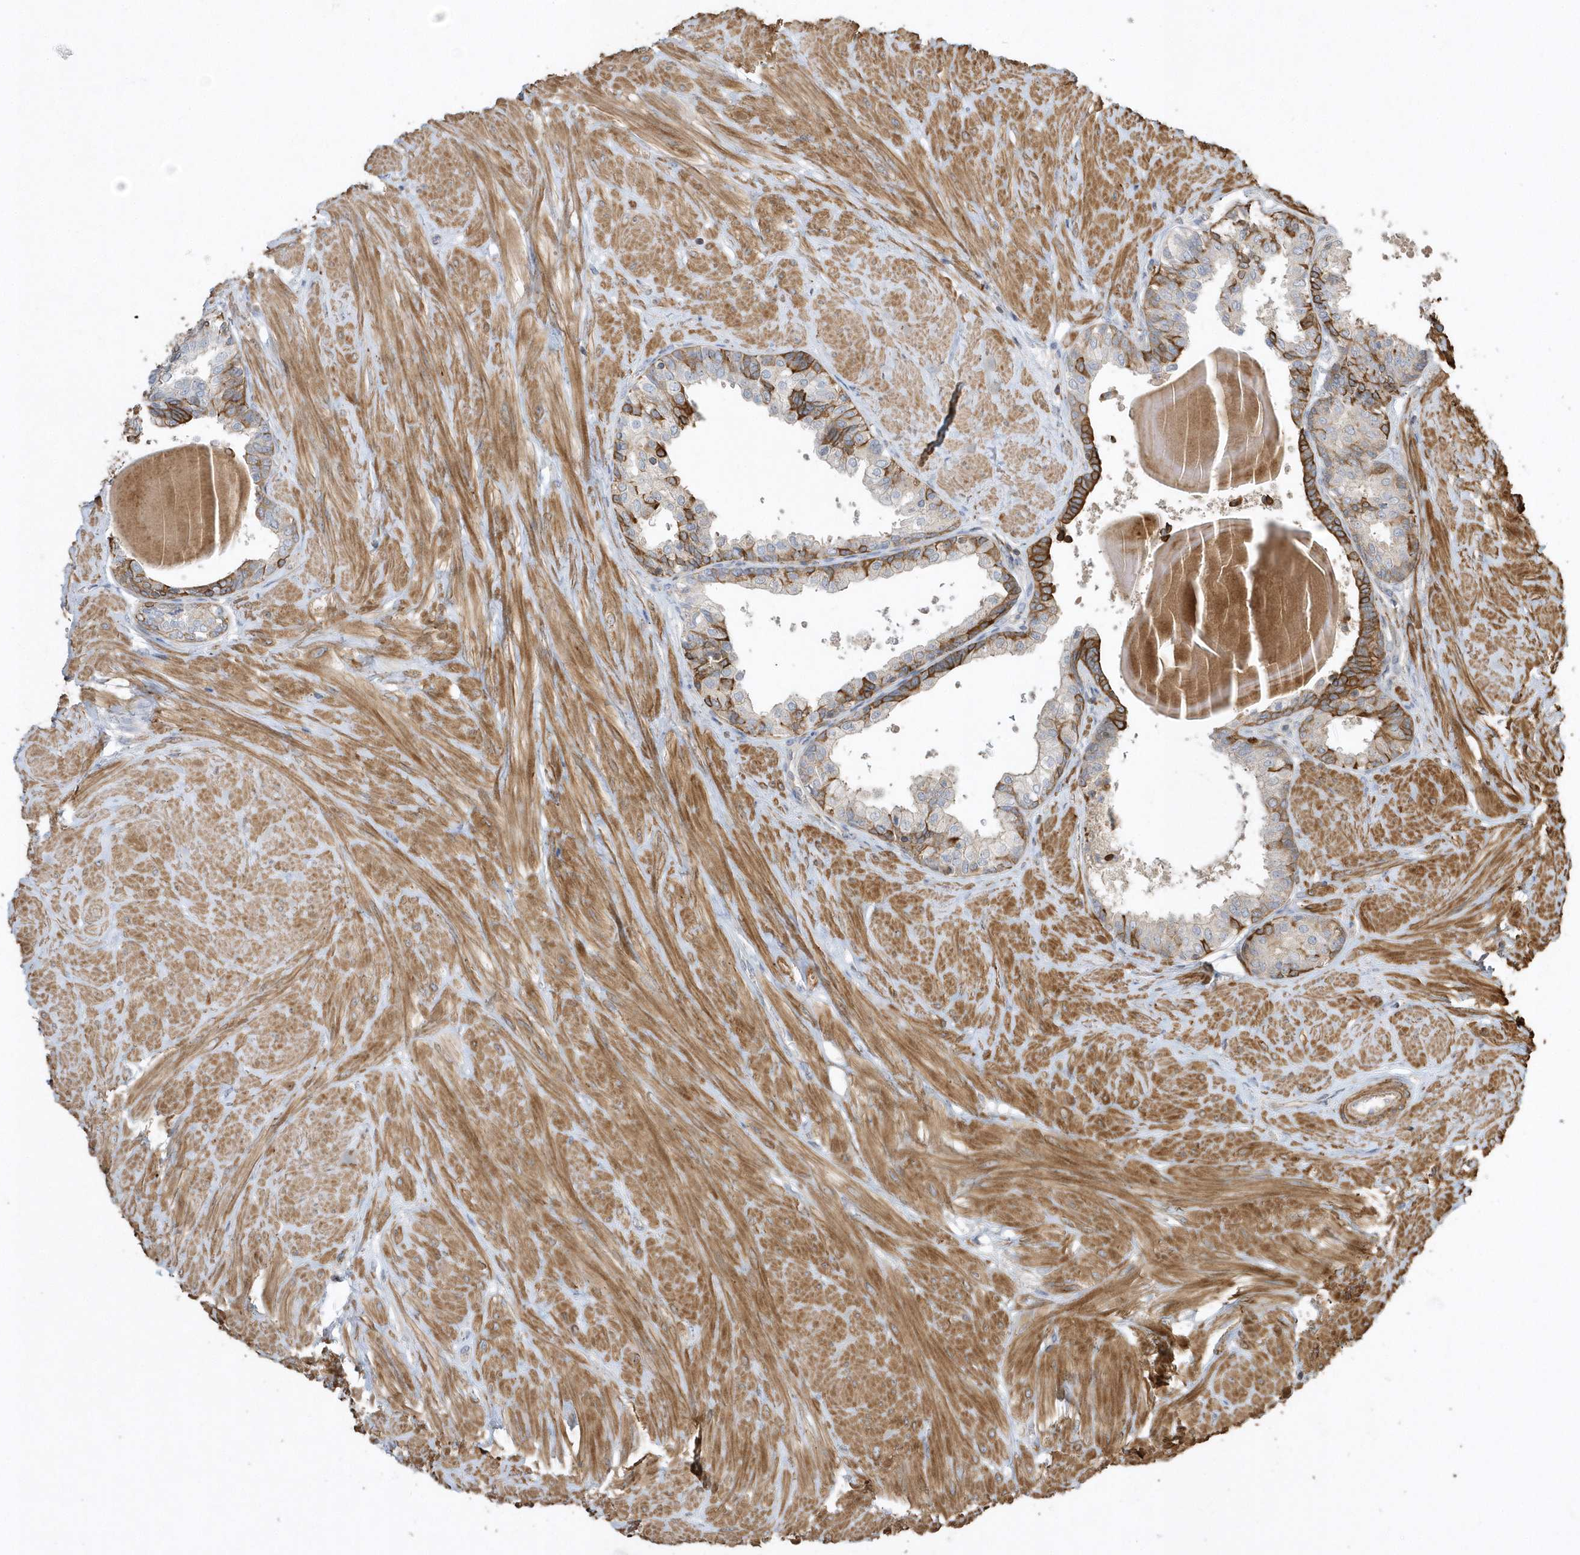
{"staining": {"intensity": "moderate", "quantity": "<25%", "location": "cytoplasmic/membranous"}, "tissue": "prostate", "cell_type": "Glandular cells", "image_type": "normal", "snomed": [{"axis": "morphology", "description": "Normal tissue, NOS"}, {"axis": "topography", "description": "Prostate"}], "caption": "Glandular cells demonstrate low levels of moderate cytoplasmic/membranous staining in approximately <25% of cells in benign human prostate. The staining was performed using DAB (3,3'-diaminobenzidine), with brown indicating positive protein expression. Nuclei are stained blue with hematoxylin.", "gene": "SENP8", "patient": {"sex": "male", "age": 48}}